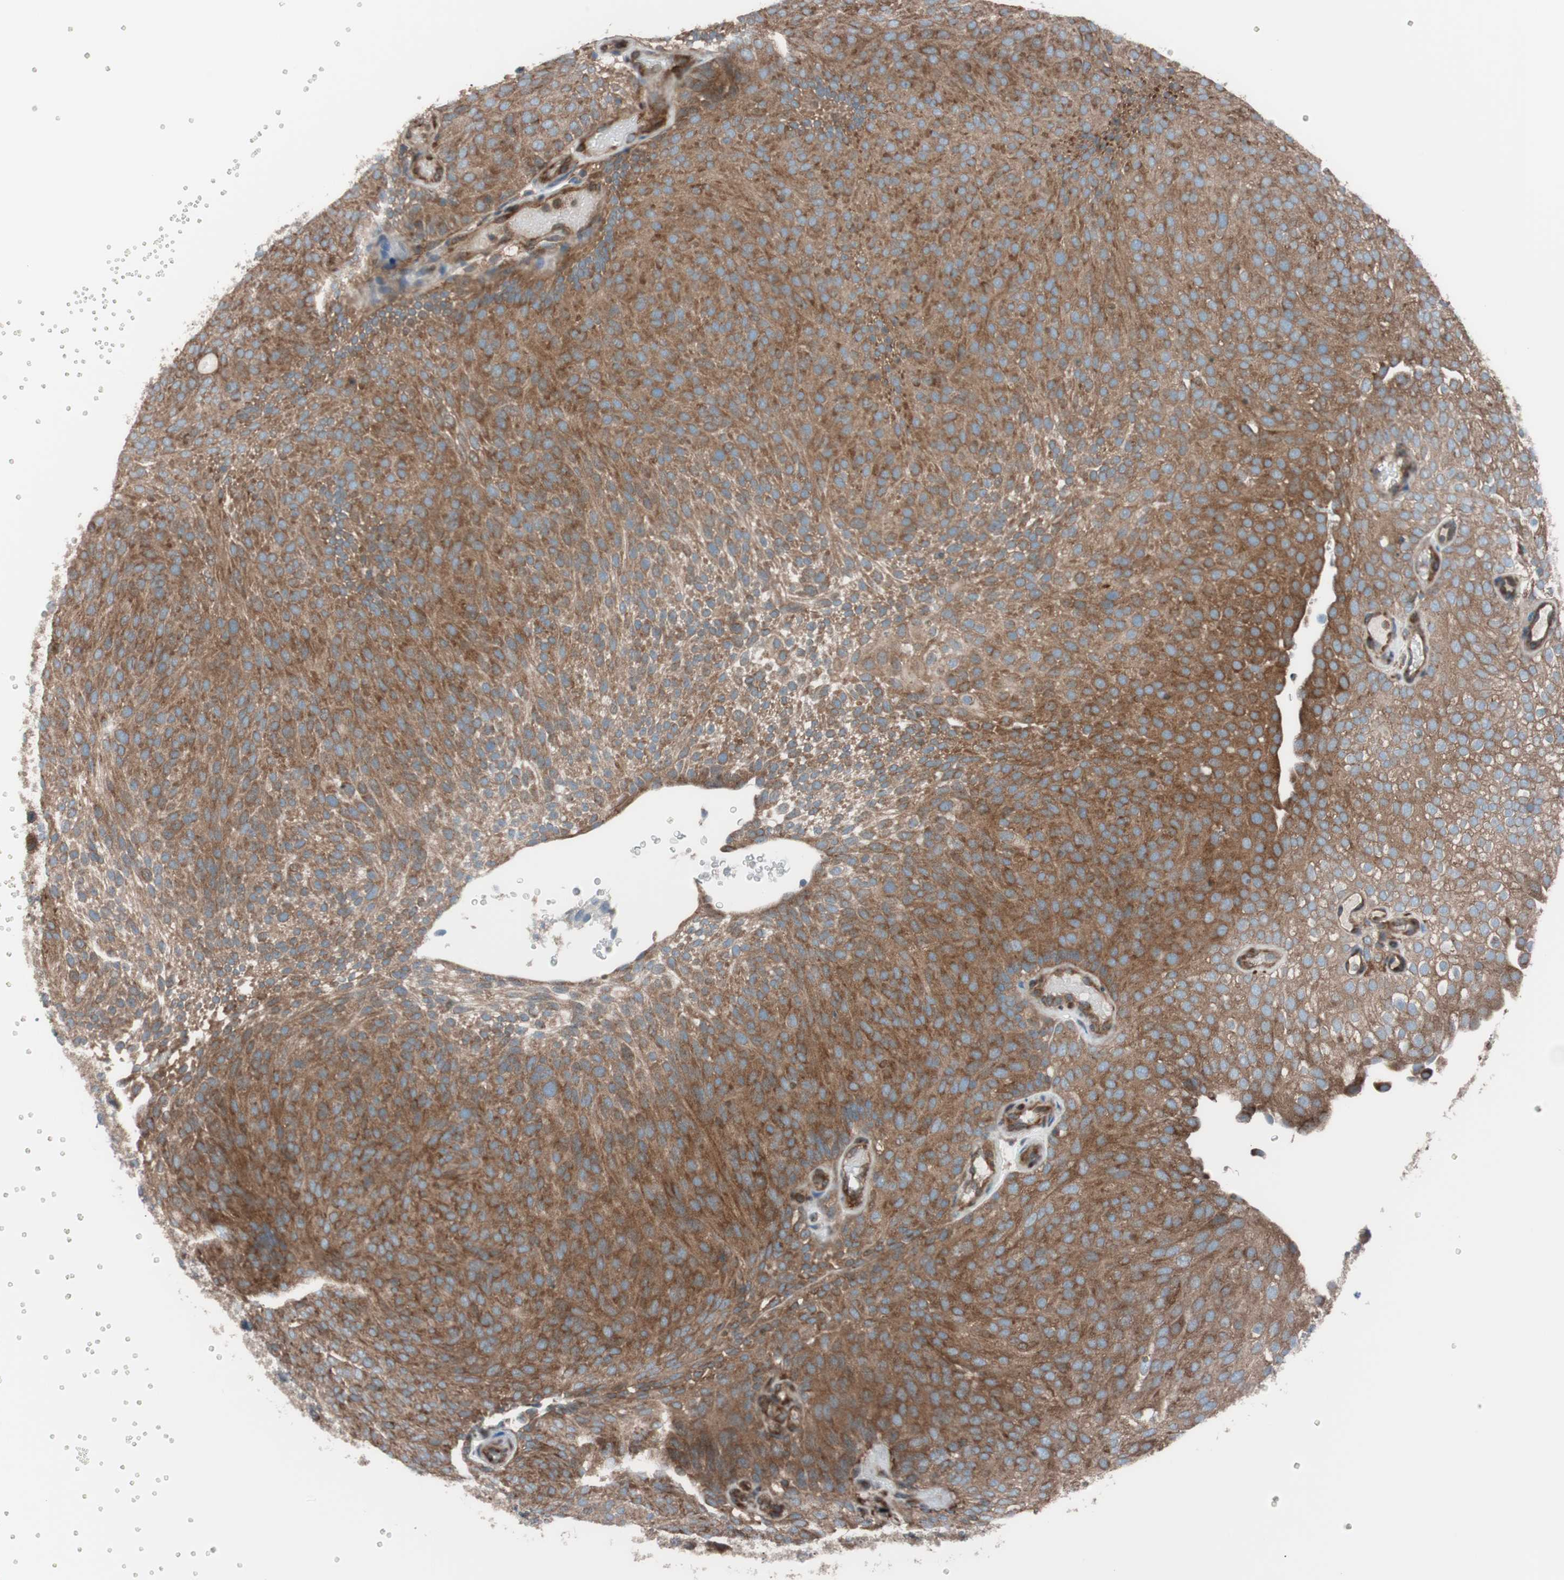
{"staining": {"intensity": "moderate", "quantity": ">75%", "location": "cytoplasmic/membranous"}, "tissue": "urothelial cancer", "cell_type": "Tumor cells", "image_type": "cancer", "snomed": [{"axis": "morphology", "description": "Urothelial carcinoma, Low grade"}, {"axis": "topography", "description": "Urinary bladder"}], "caption": "Immunohistochemistry (IHC) histopathology image of human urothelial cancer stained for a protein (brown), which exhibits medium levels of moderate cytoplasmic/membranous positivity in about >75% of tumor cells.", "gene": "SEC31A", "patient": {"sex": "male", "age": 78}}